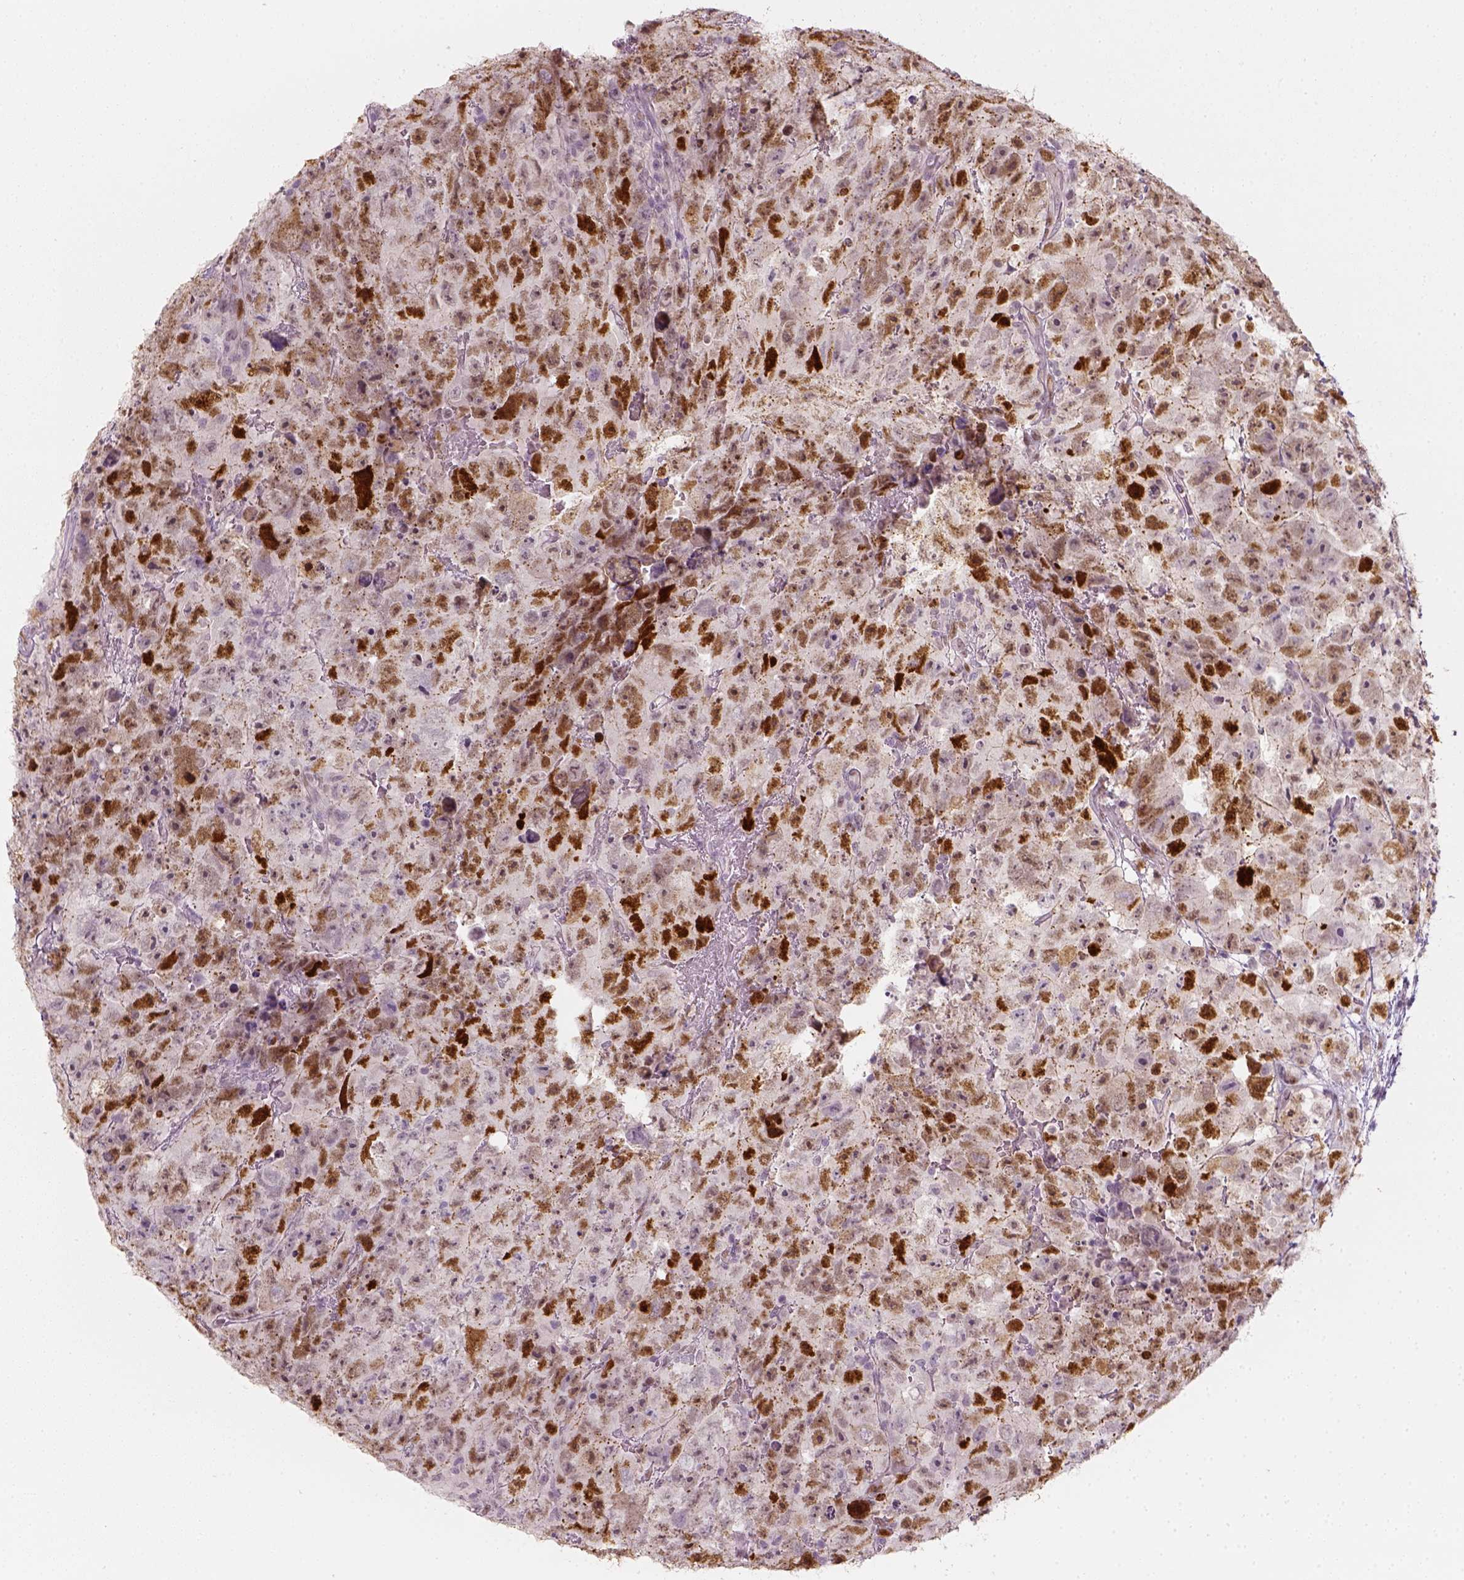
{"staining": {"intensity": "strong", "quantity": "25%-75%", "location": "nuclear"}, "tissue": "testis cancer", "cell_type": "Tumor cells", "image_type": "cancer", "snomed": [{"axis": "morphology", "description": "Carcinoma, Embryonal, NOS"}, {"axis": "topography", "description": "Testis"}], "caption": "An image of human testis cancer (embryonal carcinoma) stained for a protein shows strong nuclear brown staining in tumor cells.", "gene": "TP53", "patient": {"sex": "male", "age": 24}}